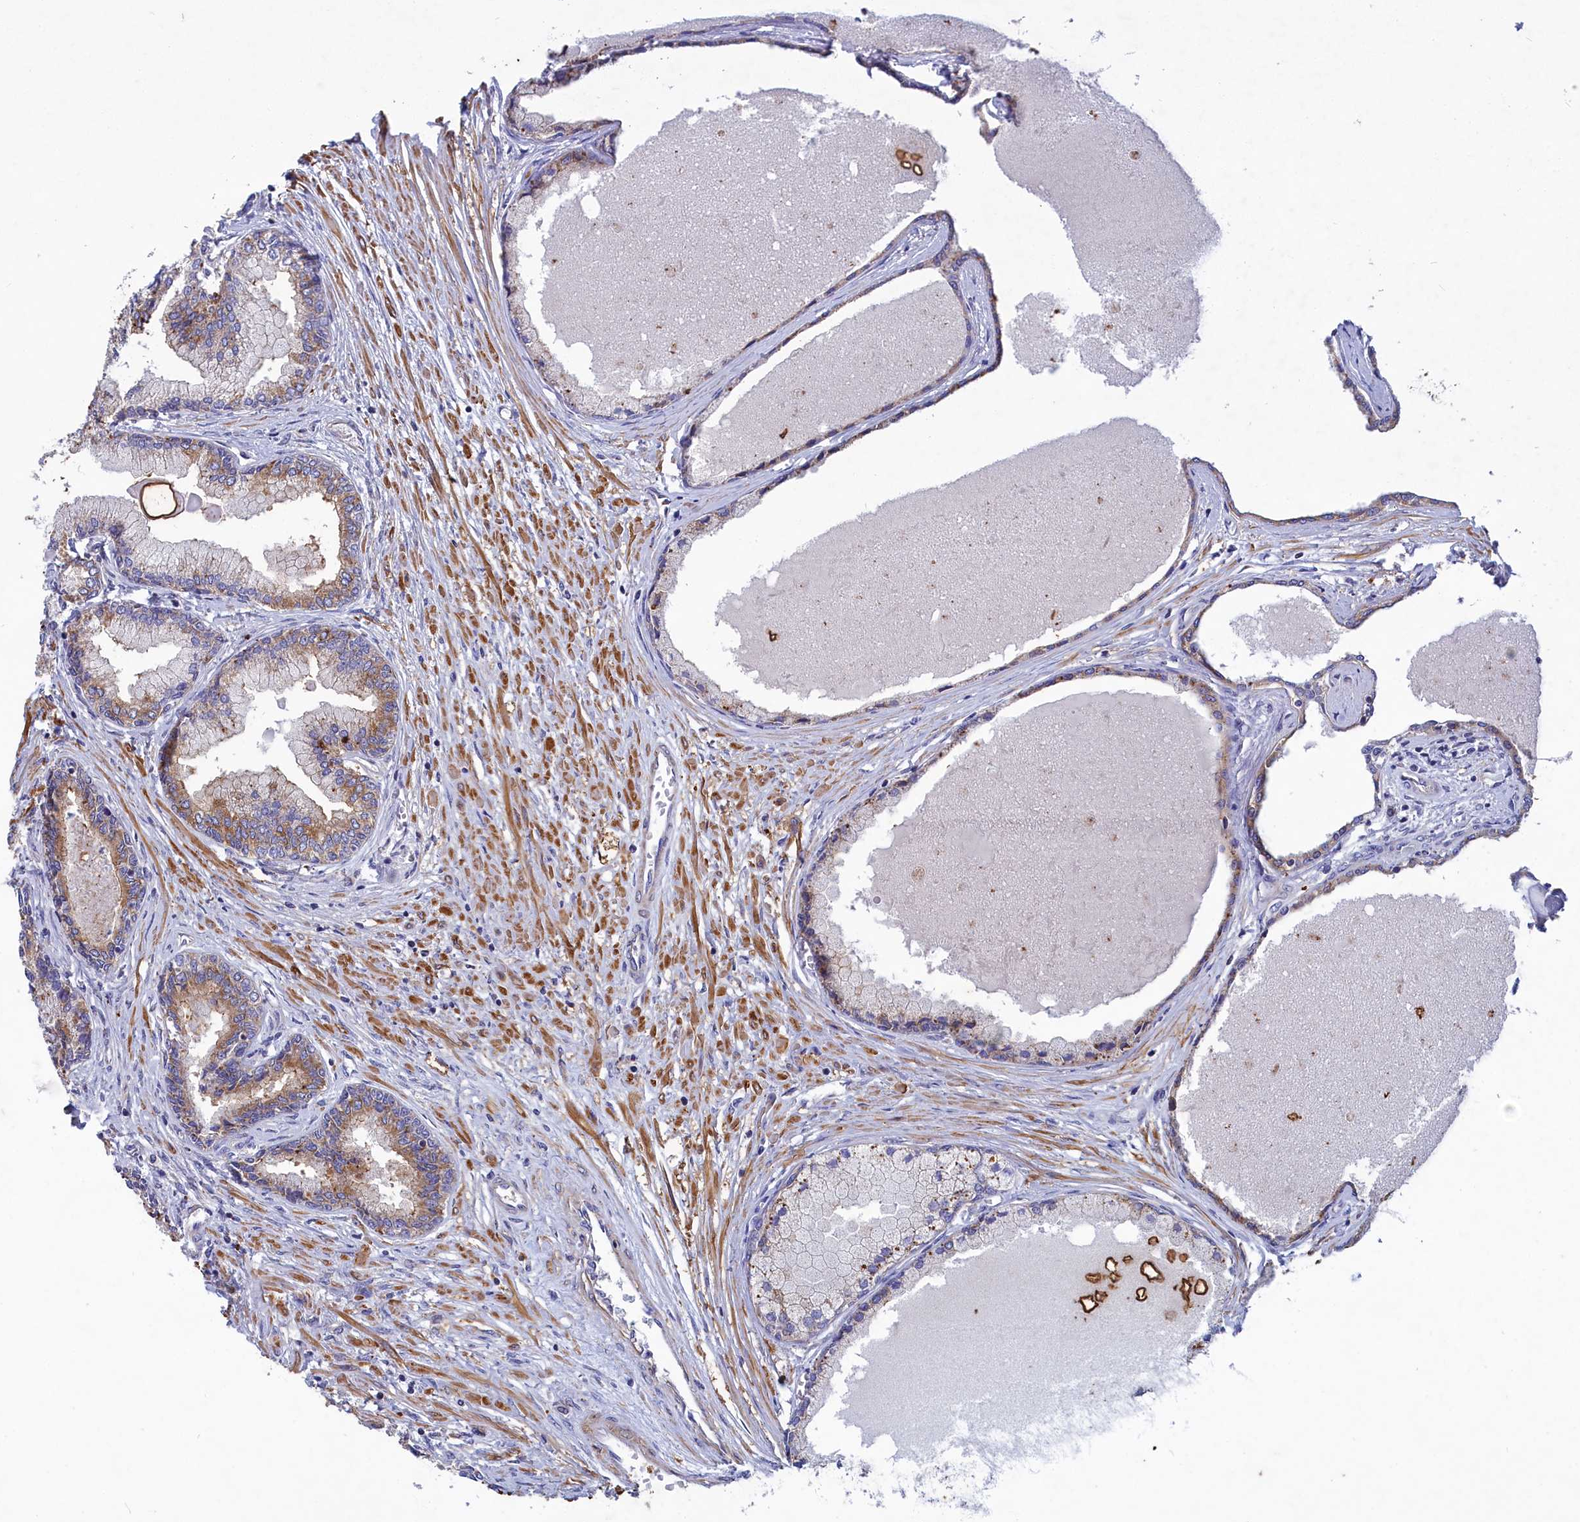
{"staining": {"intensity": "moderate", "quantity": ">75%", "location": "cytoplasmic/membranous"}, "tissue": "prostate cancer", "cell_type": "Tumor cells", "image_type": "cancer", "snomed": [{"axis": "morphology", "description": "Adenocarcinoma, High grade"}, {"axis": "topography", "description": "Prostate"}], "caption": "Immunohistochemical staining of human adenocarcinoma (high-grade) (prostate) reveals medium levels of moderate cytoplasmic/membranous positivity in about >75% of tumor cells.", "gene": "SCAMP4", "patient": {"sex": "male", "age": 74}}